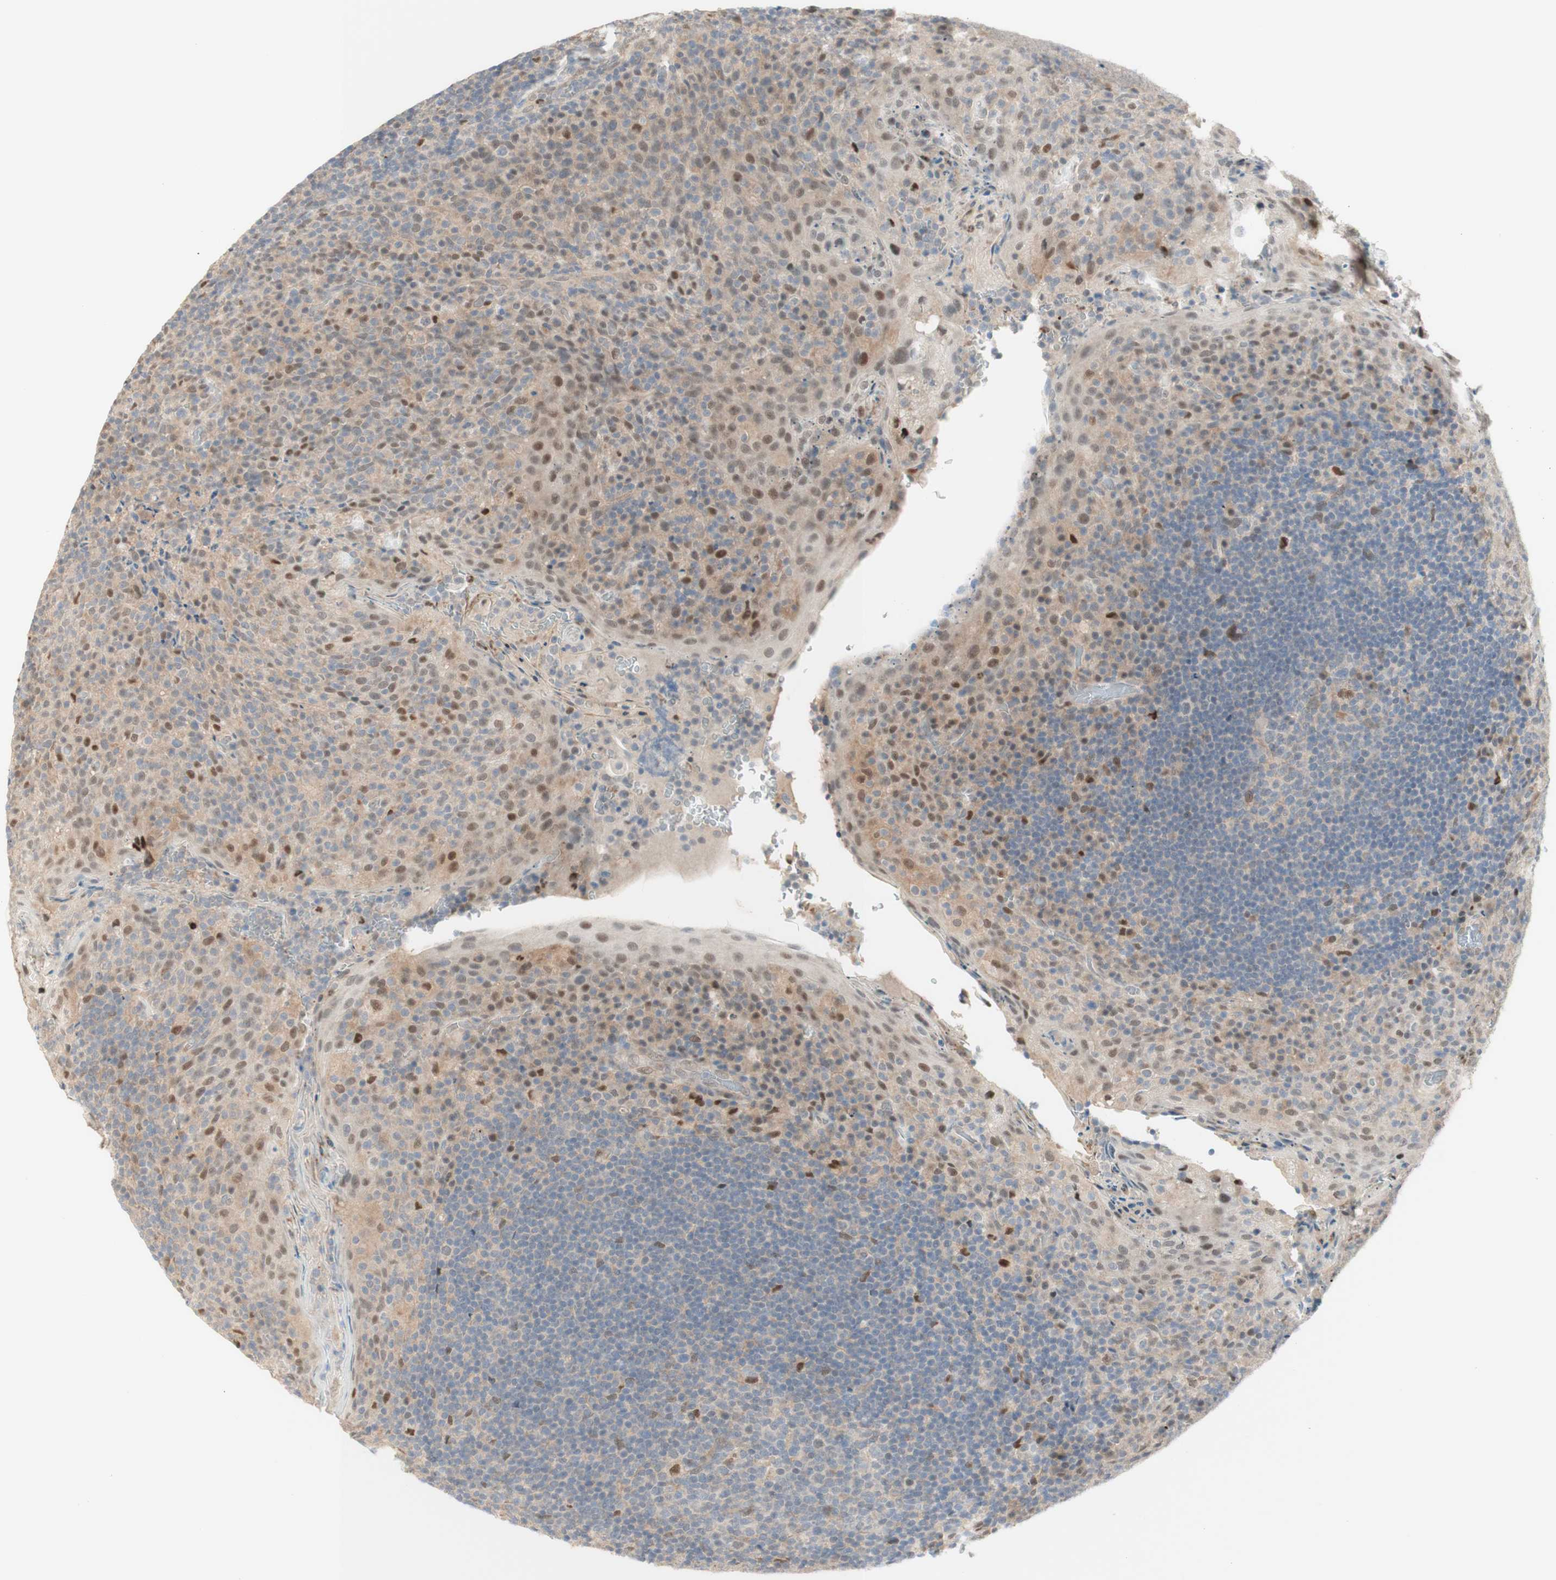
{"staining": {"intensity": "weak", "quantity": "<25%", "location": "cytoplasmic/membranous"}, "tissue": "tonsil", "cell_type": "Germinal center cells", "image_type": "normal", "snomed": [{"axis": "morphology", "description": "Normal tissue, NOS"}, {"axis": "topography", "description": "Tonsil"}], "caption": "Image shows no significant protein positivity in germinal center cells of unremarkable tonsil.", "gene": "RFNG", "patient": {"sex": "male", "age": 17}}